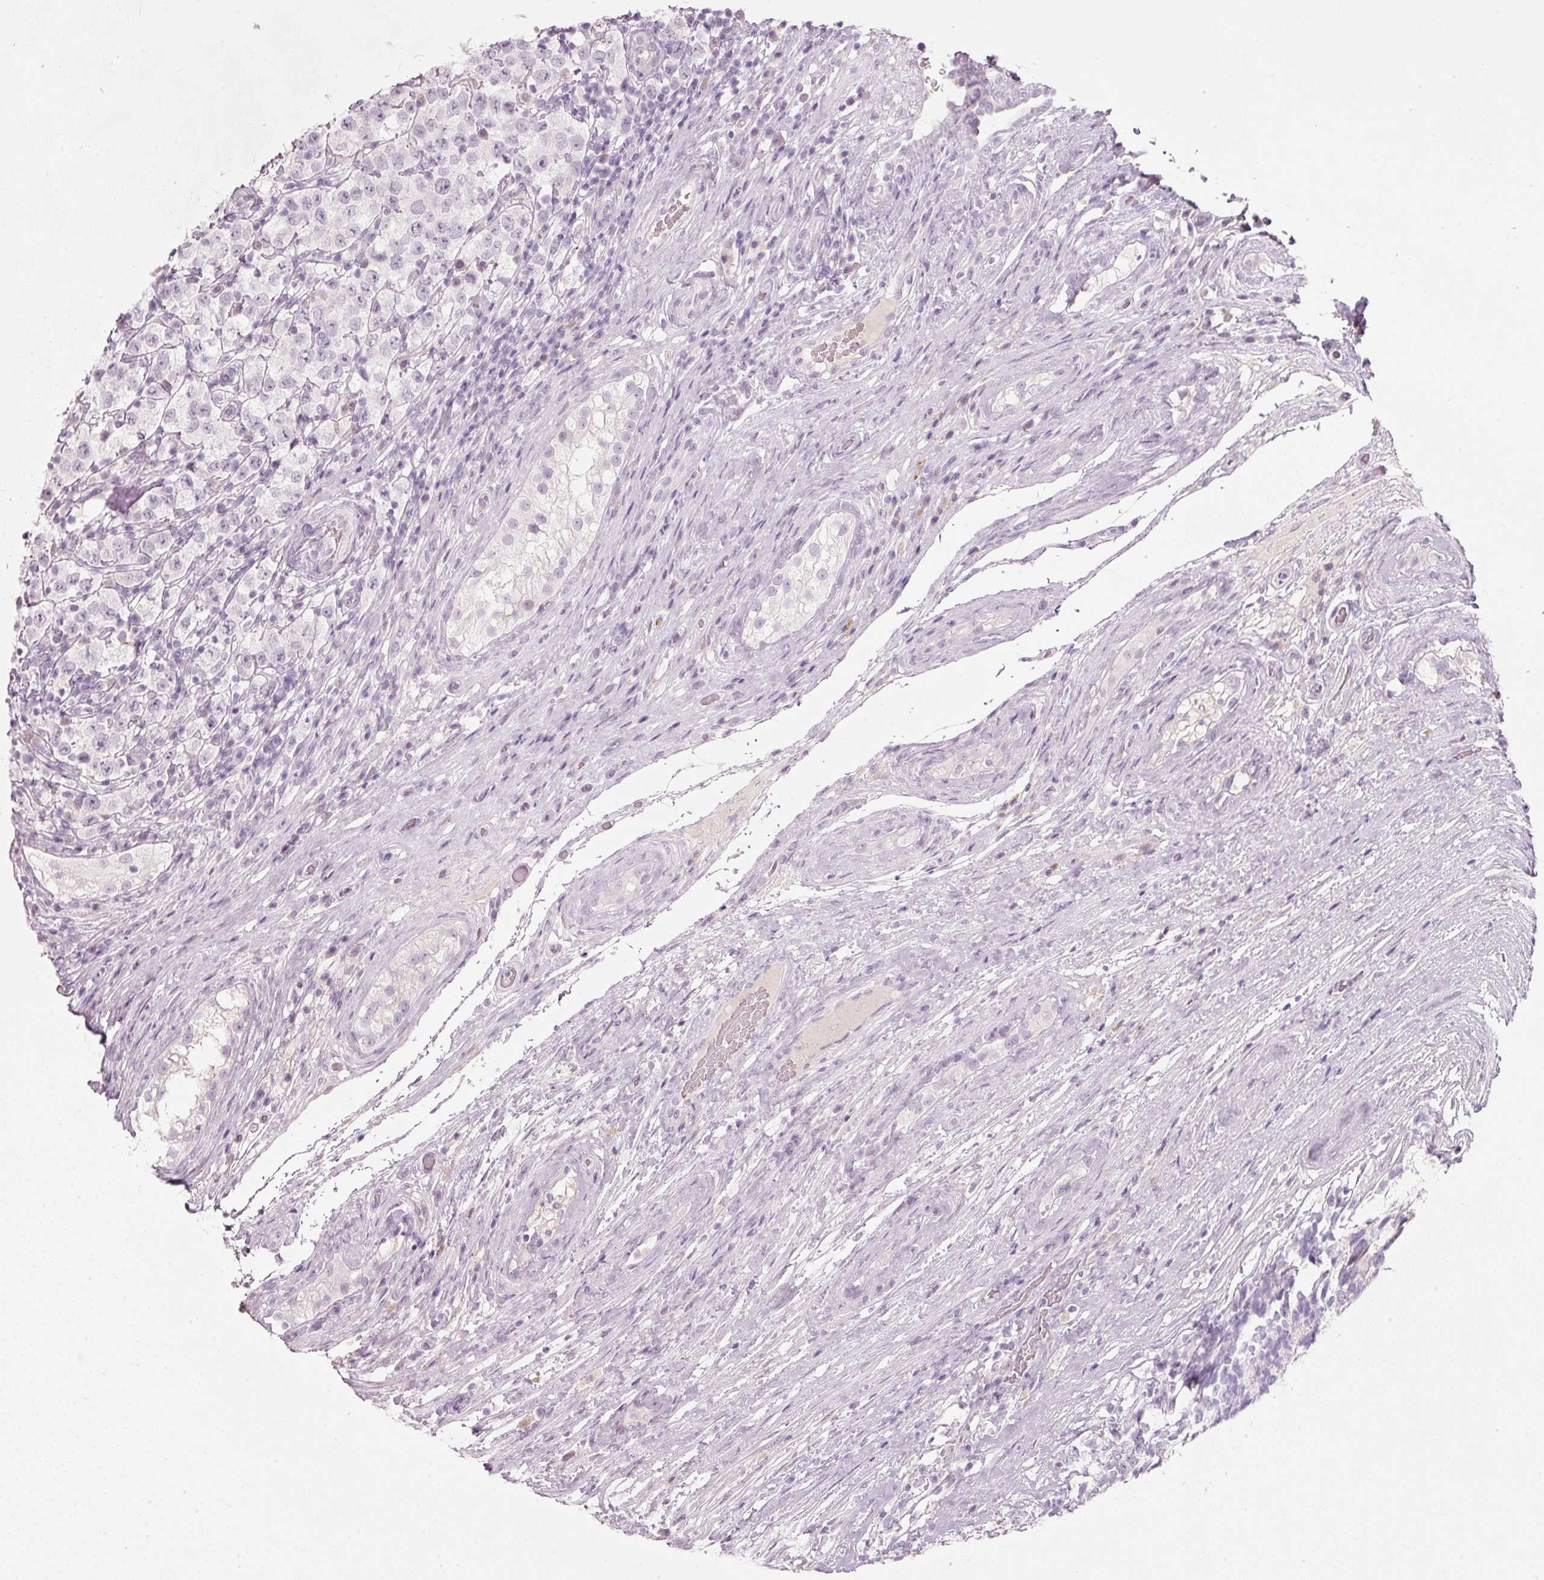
{"staining": {"intensity": "negative", "quantity": "none", "location": "none"}, "tissue": "testis cancer", "cell_type": "Tumor cells", "image_type": "cancer", "snomed": [{"axis": "morphology", "description": "Seminoma, NOS"}, {"axis": "morphology", "description": "Carcinoma, Embryonal, NOS"}, {"axis": "topography", "description": "Testis"}], "caption": "Protein analysis of seminoma (testis) shows no significant positivity in tumor cells.", "gene": "ENSG00000206549", "patient": {"sex": "male", "age": 41}}